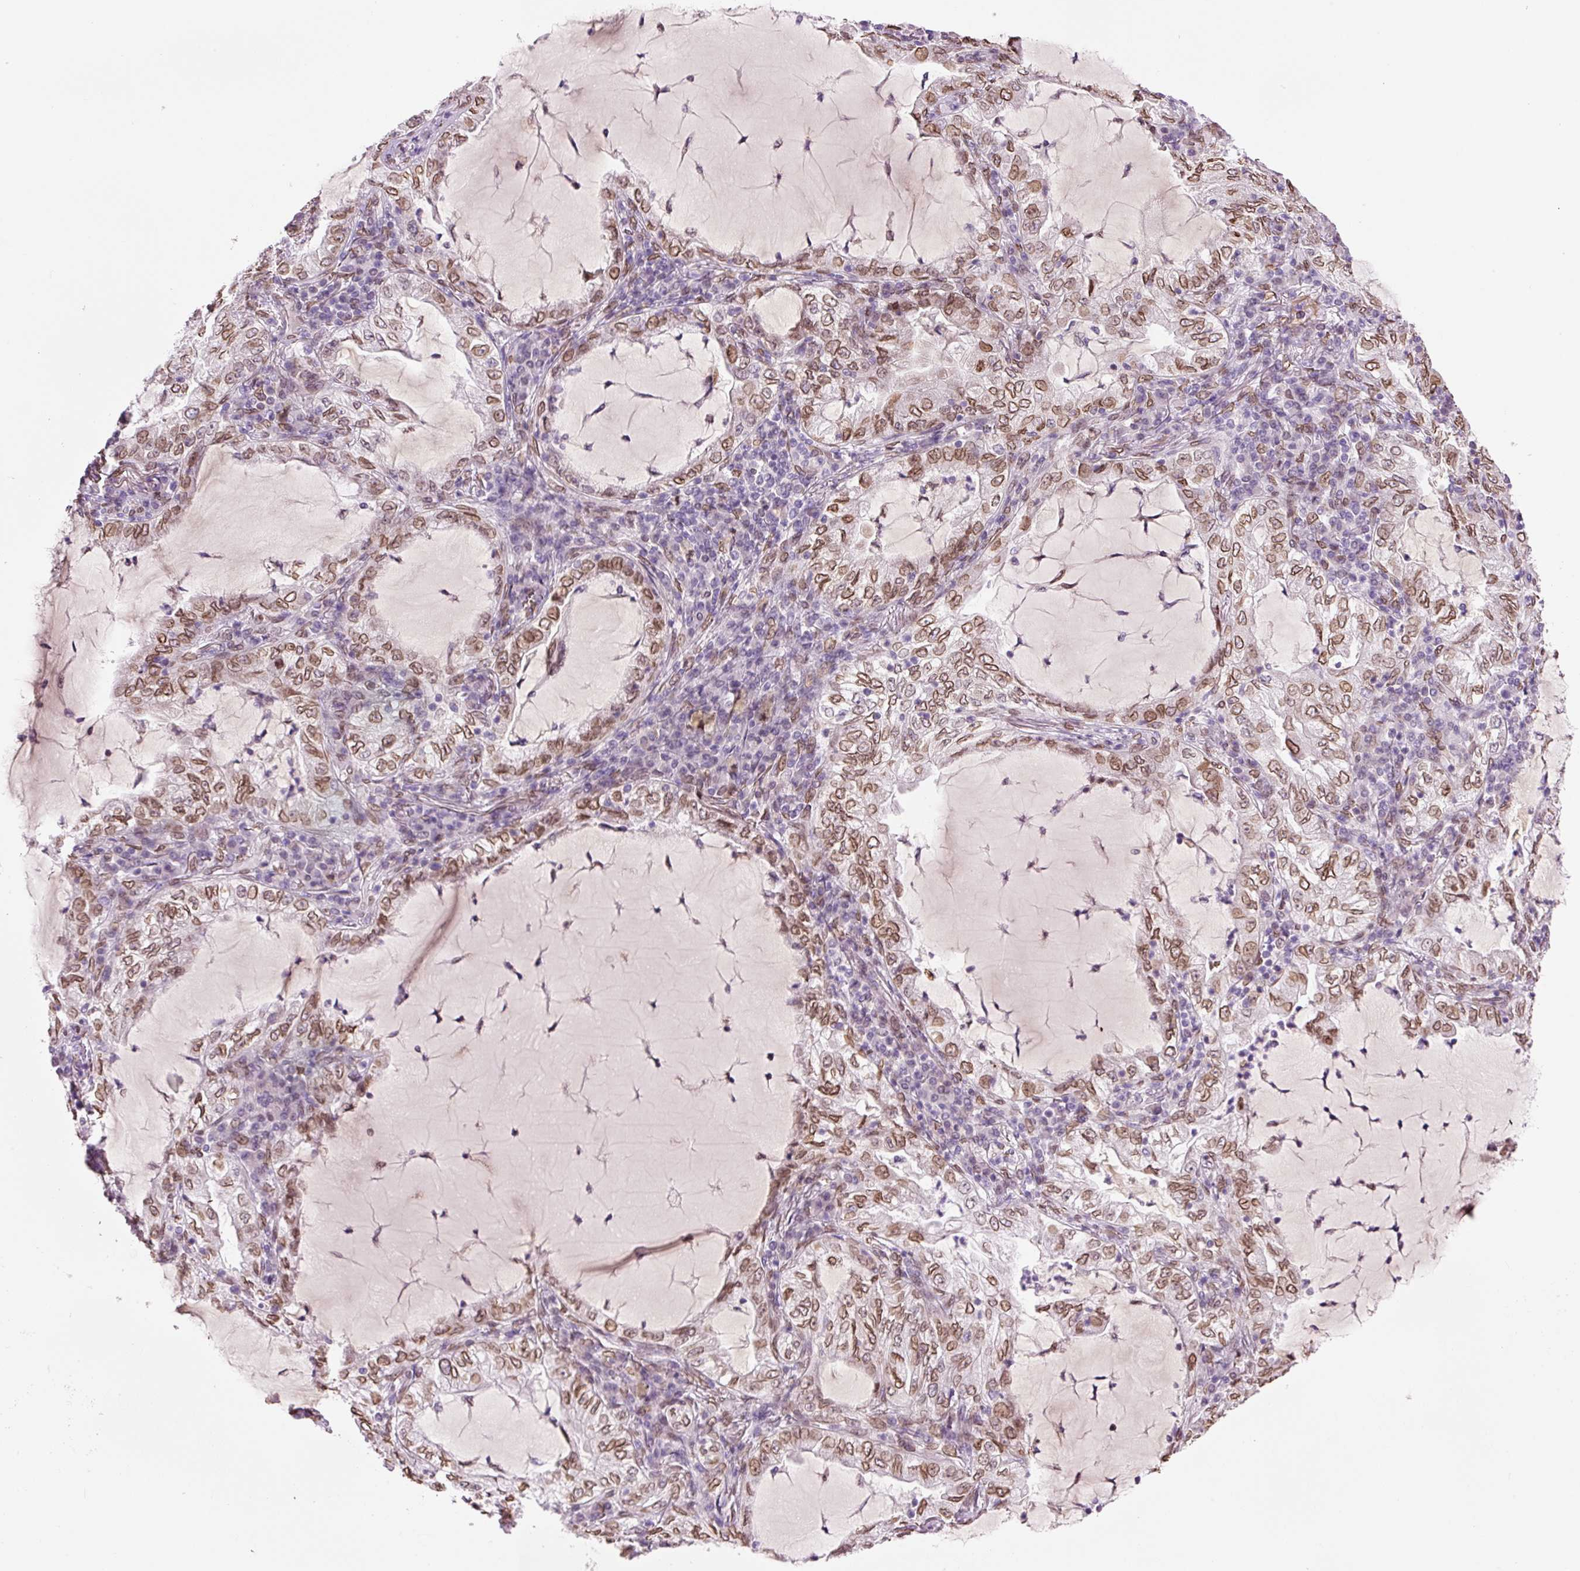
{"staining": {"intensity": "moderate", "quantity": ">75%", "location": "cytoplasmic/membranous,nuclear"}, "tissue": "lung cancer", "cell_type": "Tumor cells", "image_type": "cancer", "snomed": [{"axis": "morphology", "description": "Adenocarcinoma, NOS"}, {"axis": "topography", "description": "Lung"}], "caption": "Tumor cells demonstrate medium levels of moderate cytoplasmic/membranous and nuclear expression in approximately >75% of cells in human adenocarcinoma (lung).", "gene": "ZNF224", "patient": {"sex": "female", "age": 73}}